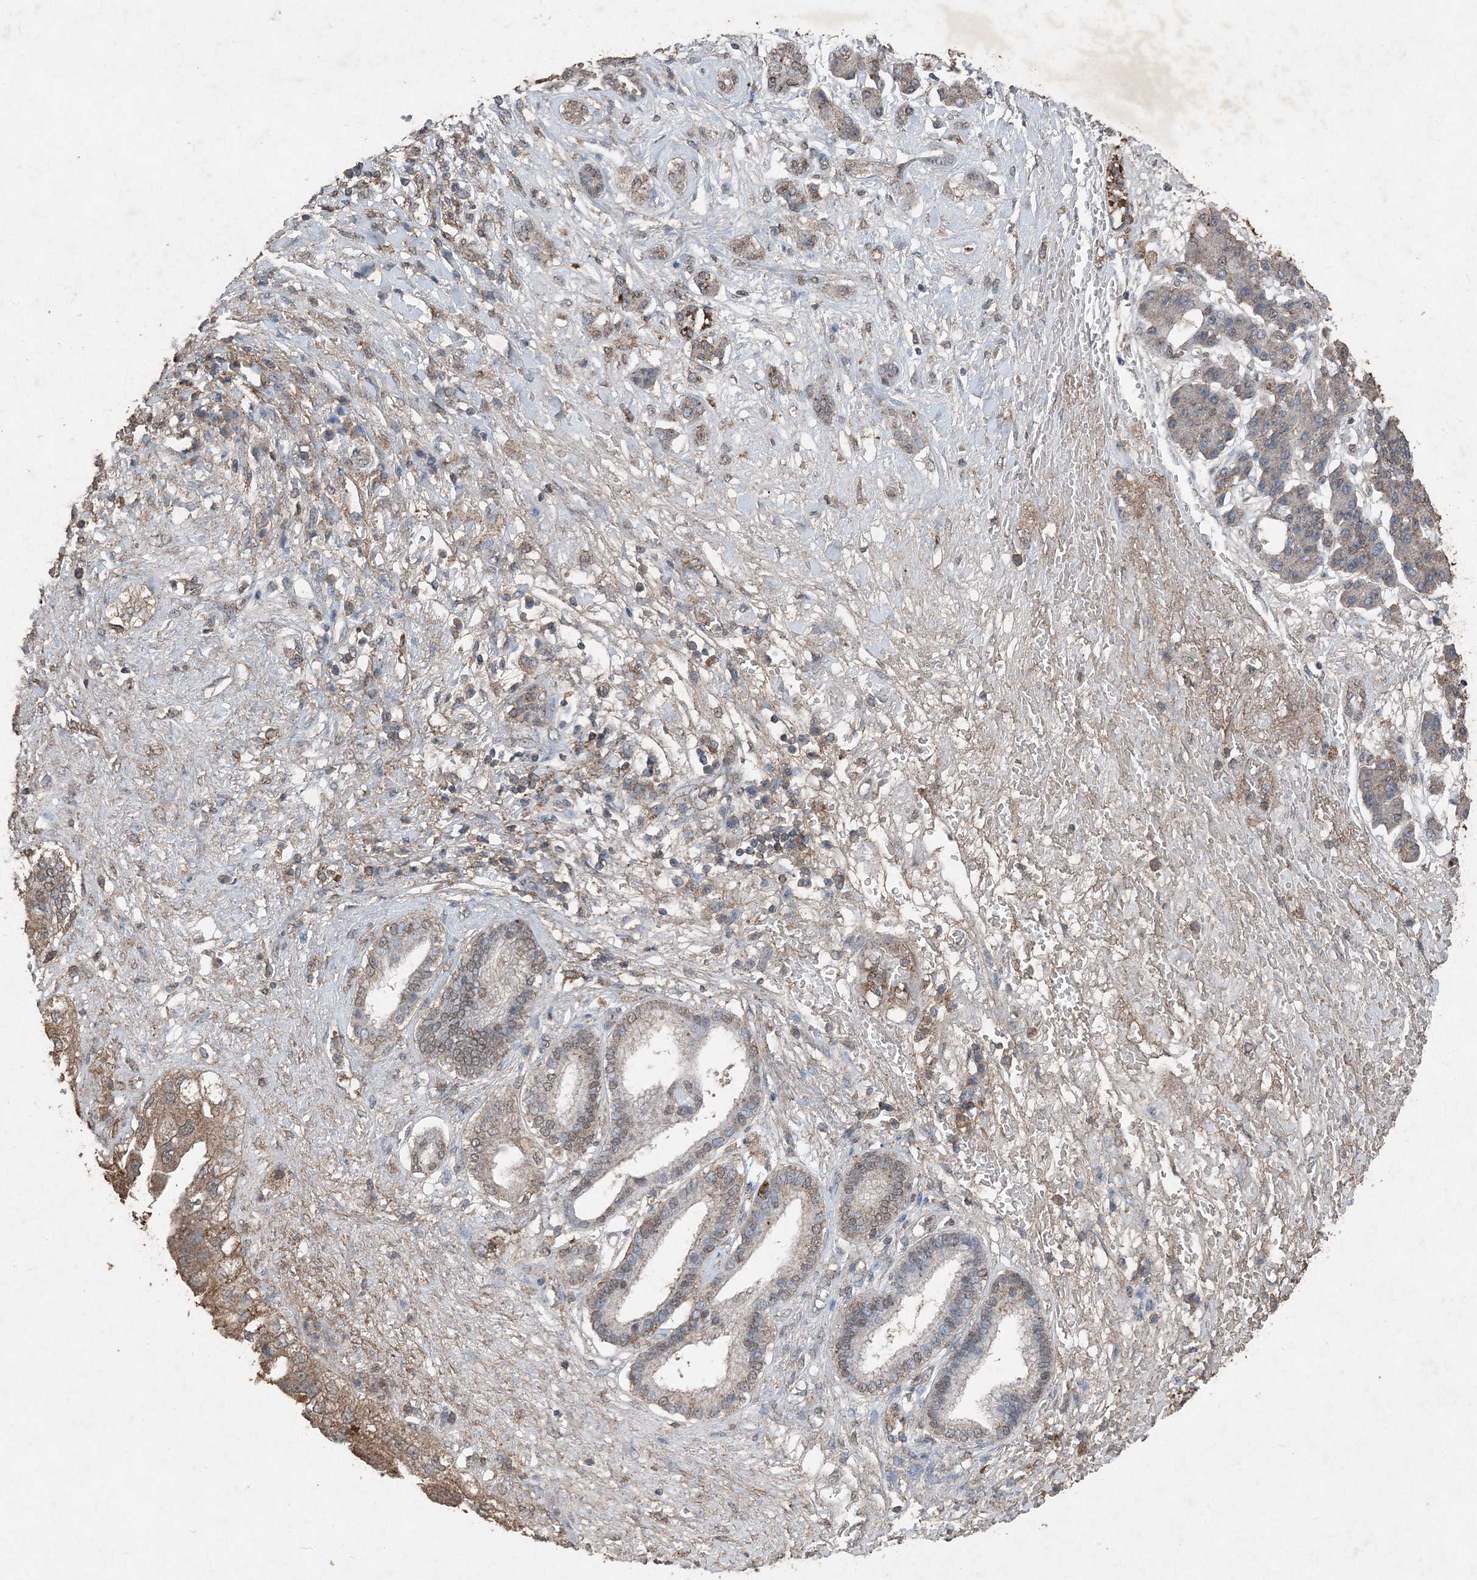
{"staining": {"intensity": "moderate", "quantity": "<25%", "location": "cytoplasmic/membranous"}, "tissue": "pancreatic cancer", "cell_type": "Tumor cells", "image_type": "cancer", "snomed": [{"axis": "morphology", "description": "Adenocarcinoma, NOS"}, {"axis": "topography", "description": "Pancreas"}], "caption": "Human adenocarcinoma (pancreatic) stained with a brown dye shows moderate cytoplasmic/membranous positive expression in about <25% of tumor cells.", "gene": "FCN3", "patient": {"sex": "female", "age": 56}}